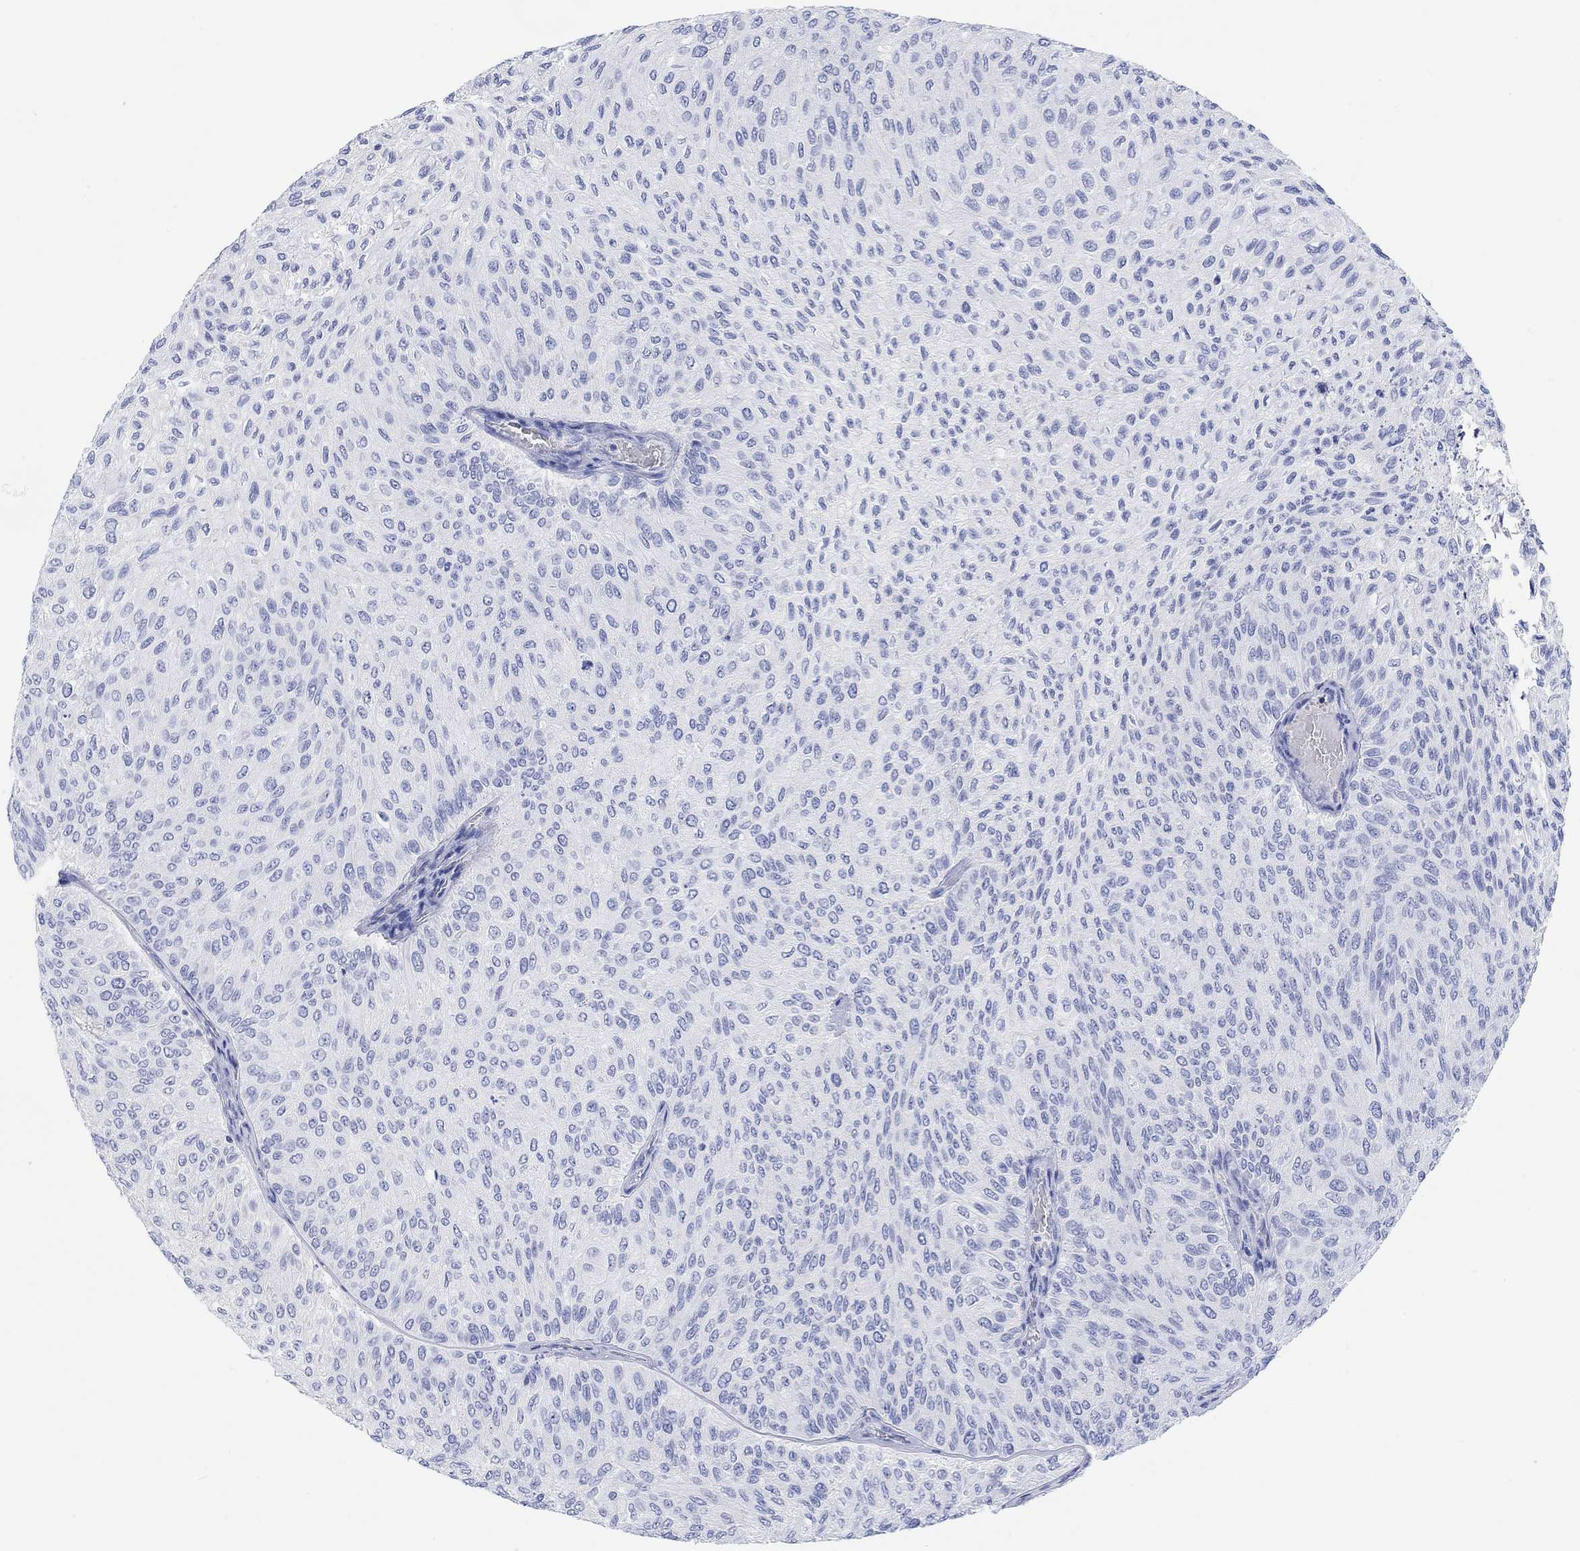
{"staining": {"intensity": "negative", "quantity": "none", "location": "none"}, "tissue": "urothelial cancer", "cell_type": "Tumor cells", "image_type": "cancer", "snomed": [{"axis": "morphology", "description": "Urothelial carcinoma, Low grade"}, {"axis": "topography", "description": "Urinary bladder"}], "caption": "Immunohistochemistry (IHC) image of neoplastic tissue: human urothelial cancer stained with DAB (3,3'-diaminobenzidine) demonstrates no significant protein staining in tumor cells.", "gene": "XIRP2", "patient": {"sex": "male", "age": 78}}